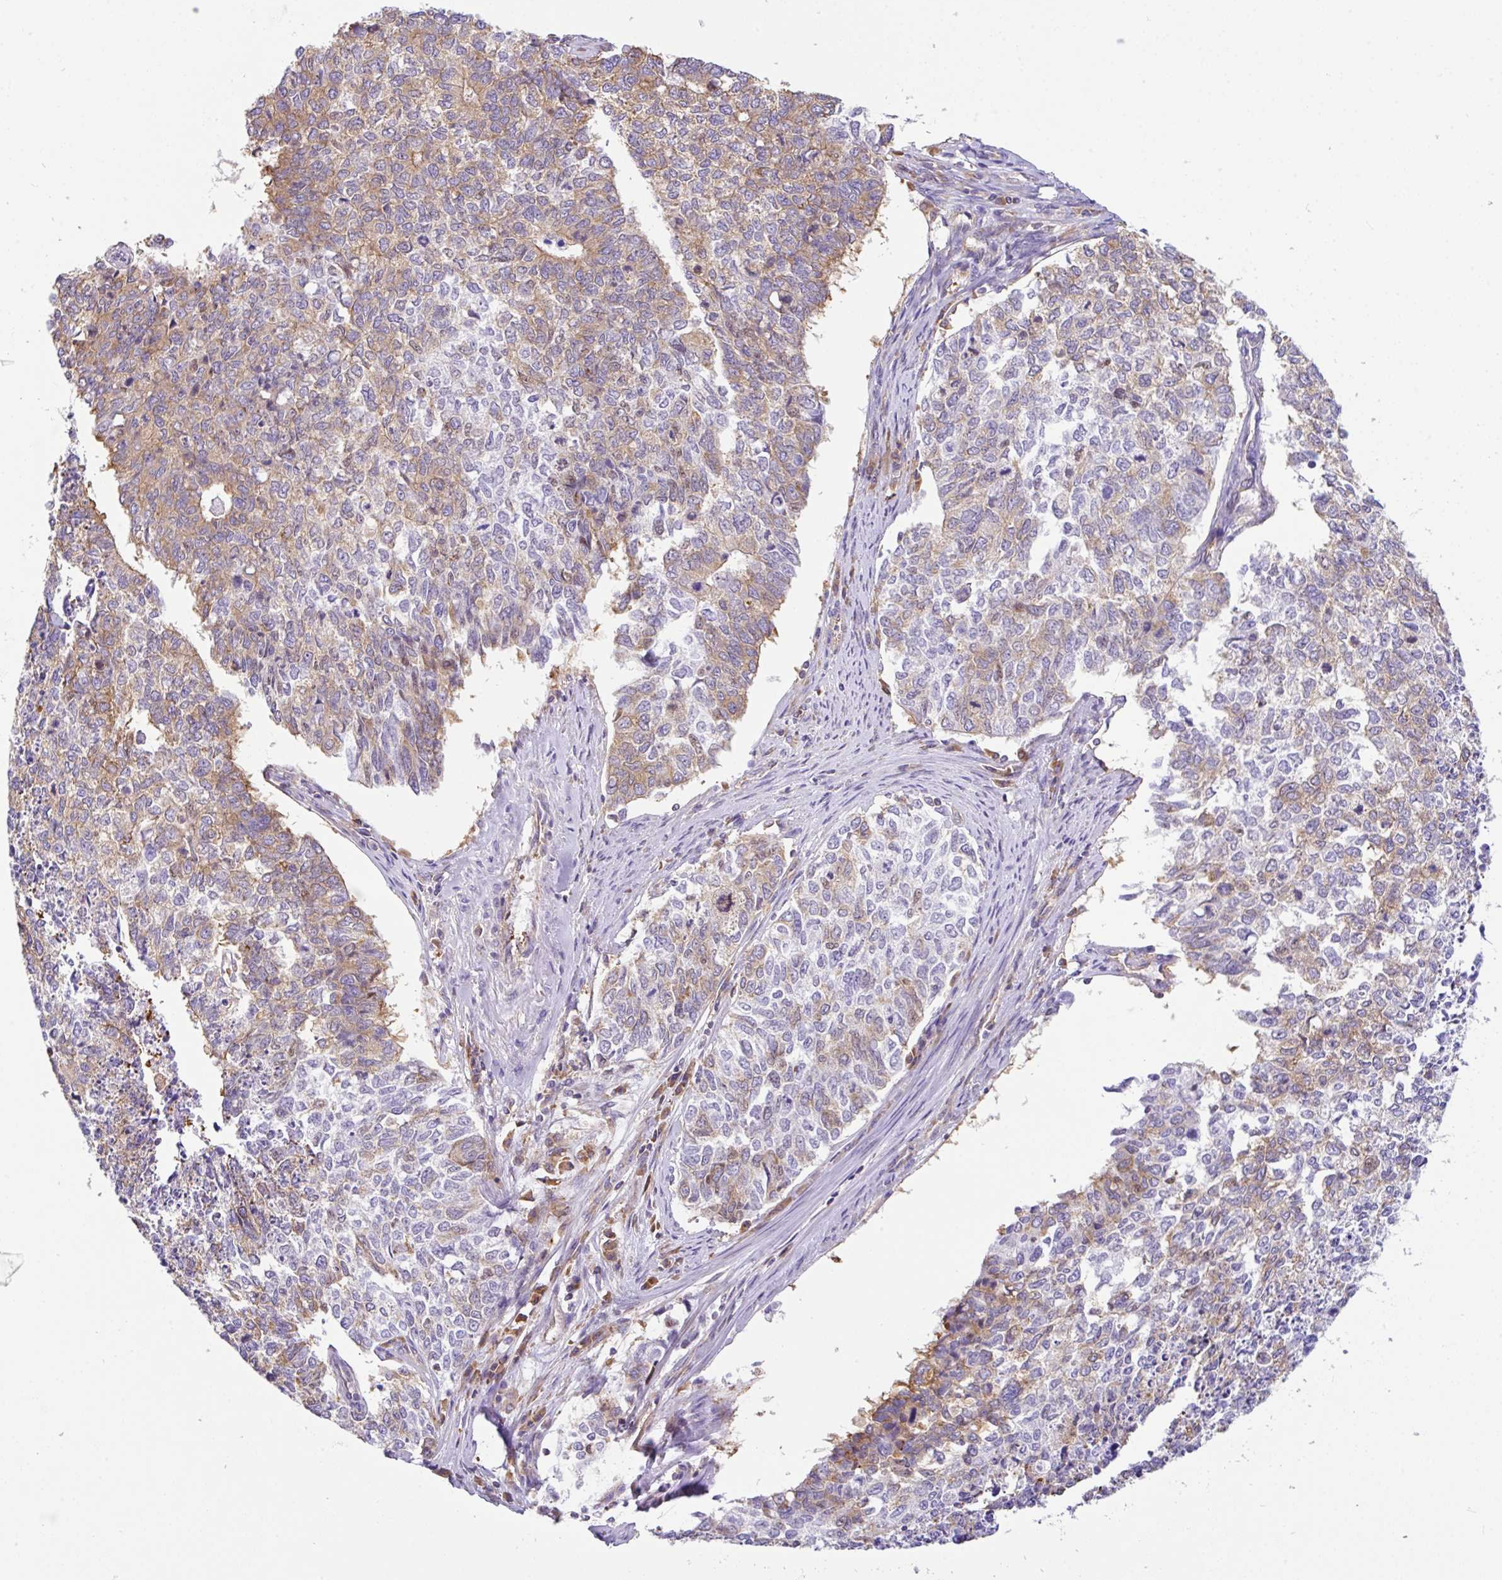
{"staining": {"intensity": "moderate", "quantity": "<25%", "location": "cytoplasmic/membranous"}, "tissue": "cervical cancer", "cell_type": "Tumor cells", "image_type": "cancer", "snomed": [{"axis": "morphology", "description": "Adenocarcinoma, NOS"}, {"axis": "topography", "description": "Cervix"}], "caption": "An image of adenocarcinoma (cervical) stained for a protein displays moderate cytoplasmic/membranous brown staining in tumor cells.", "gene": "GFPT2", "patient": {"sex": "female", "age": 63}}